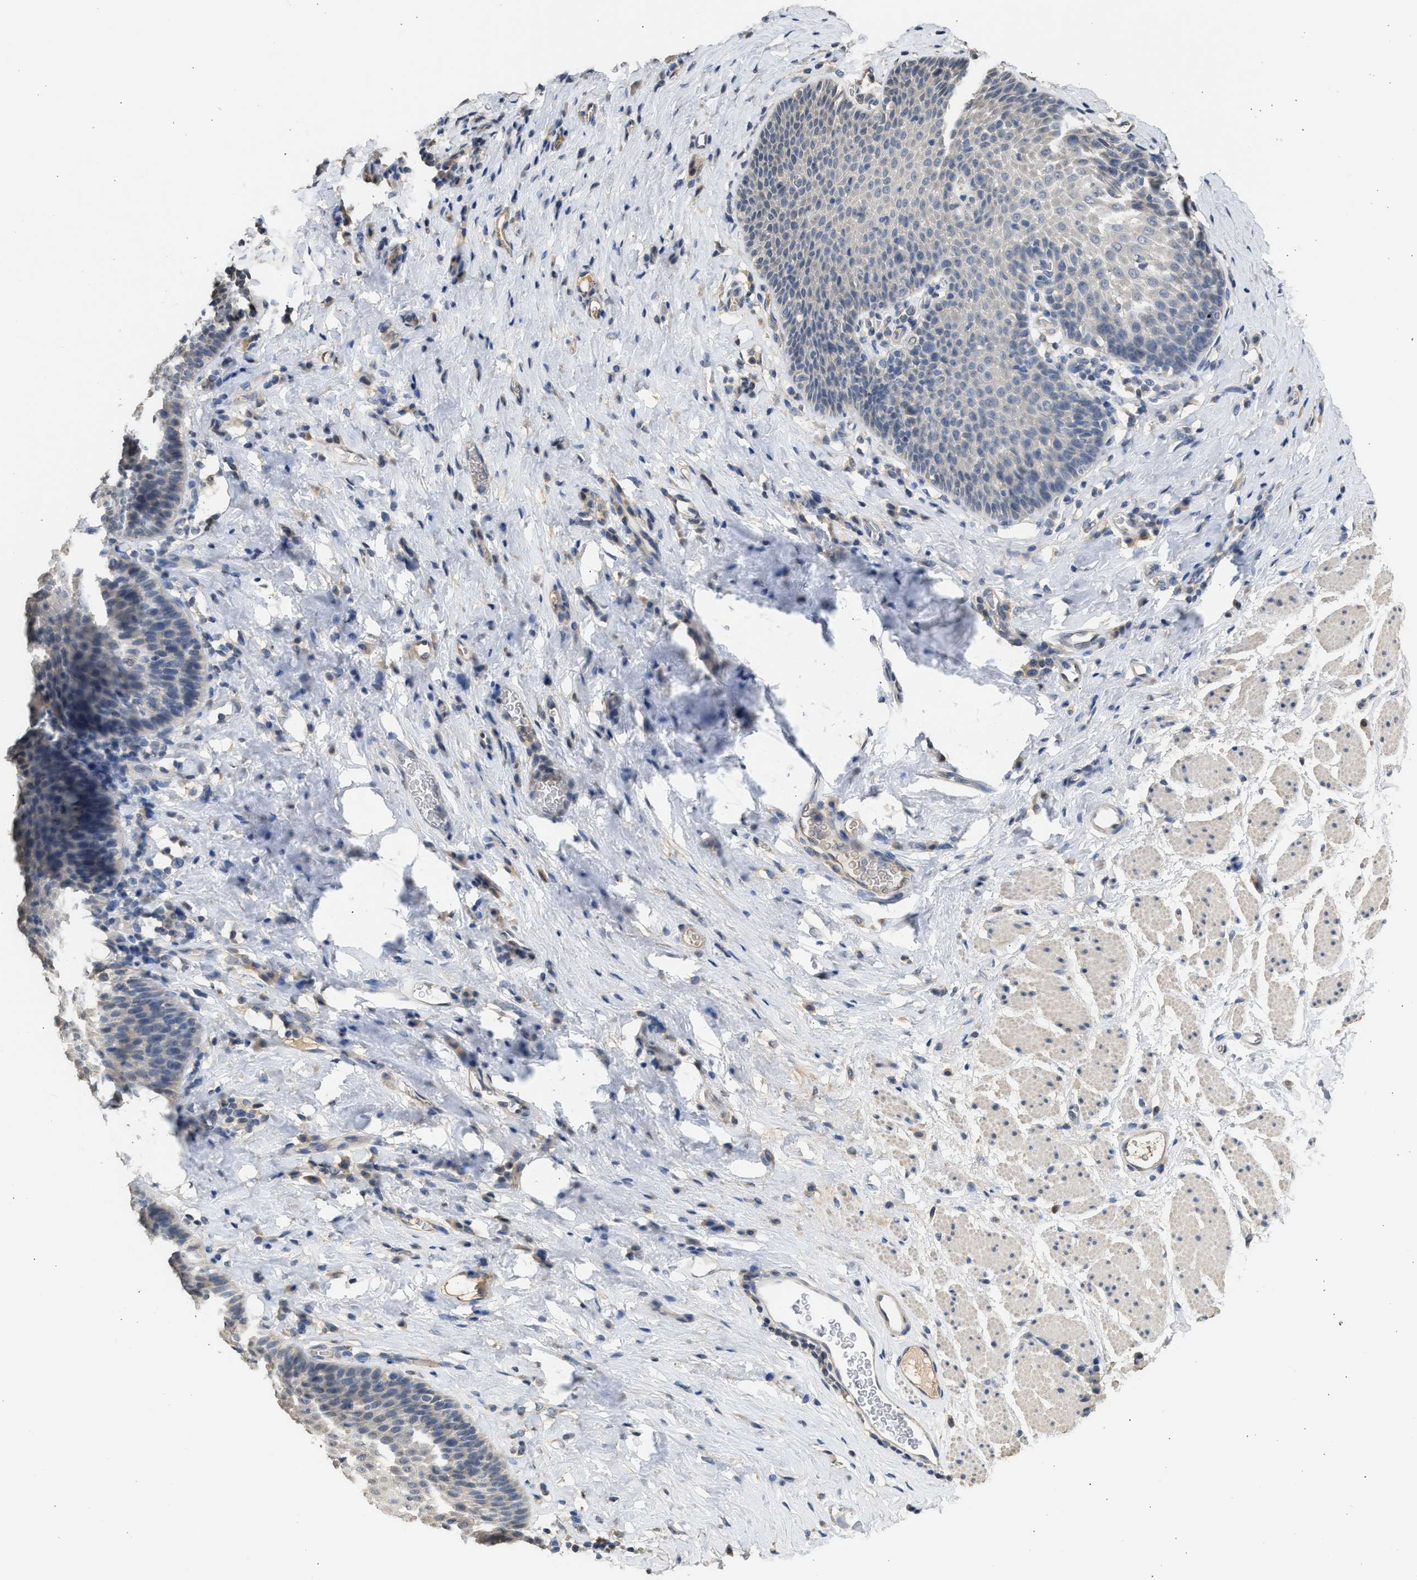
{"staining": {"intensity": "weak", "quantity": "<25%", "location": "cytoplasmic/membranous"}, "tissue": "esophagus", "cell_type": "Squamous epithelial cells", "image_type": "normal", "snomed": [{"axis": "morphology", "description": "Normal tissue, NOS"}, {"axis": "topography", "description": "Esophagus"}], "caption": "The image shows no significant positivity in squamous epithelial cells of esophagus.", "gene": "SULT2A1", "patient": {"sex": "female", "age": 61}}